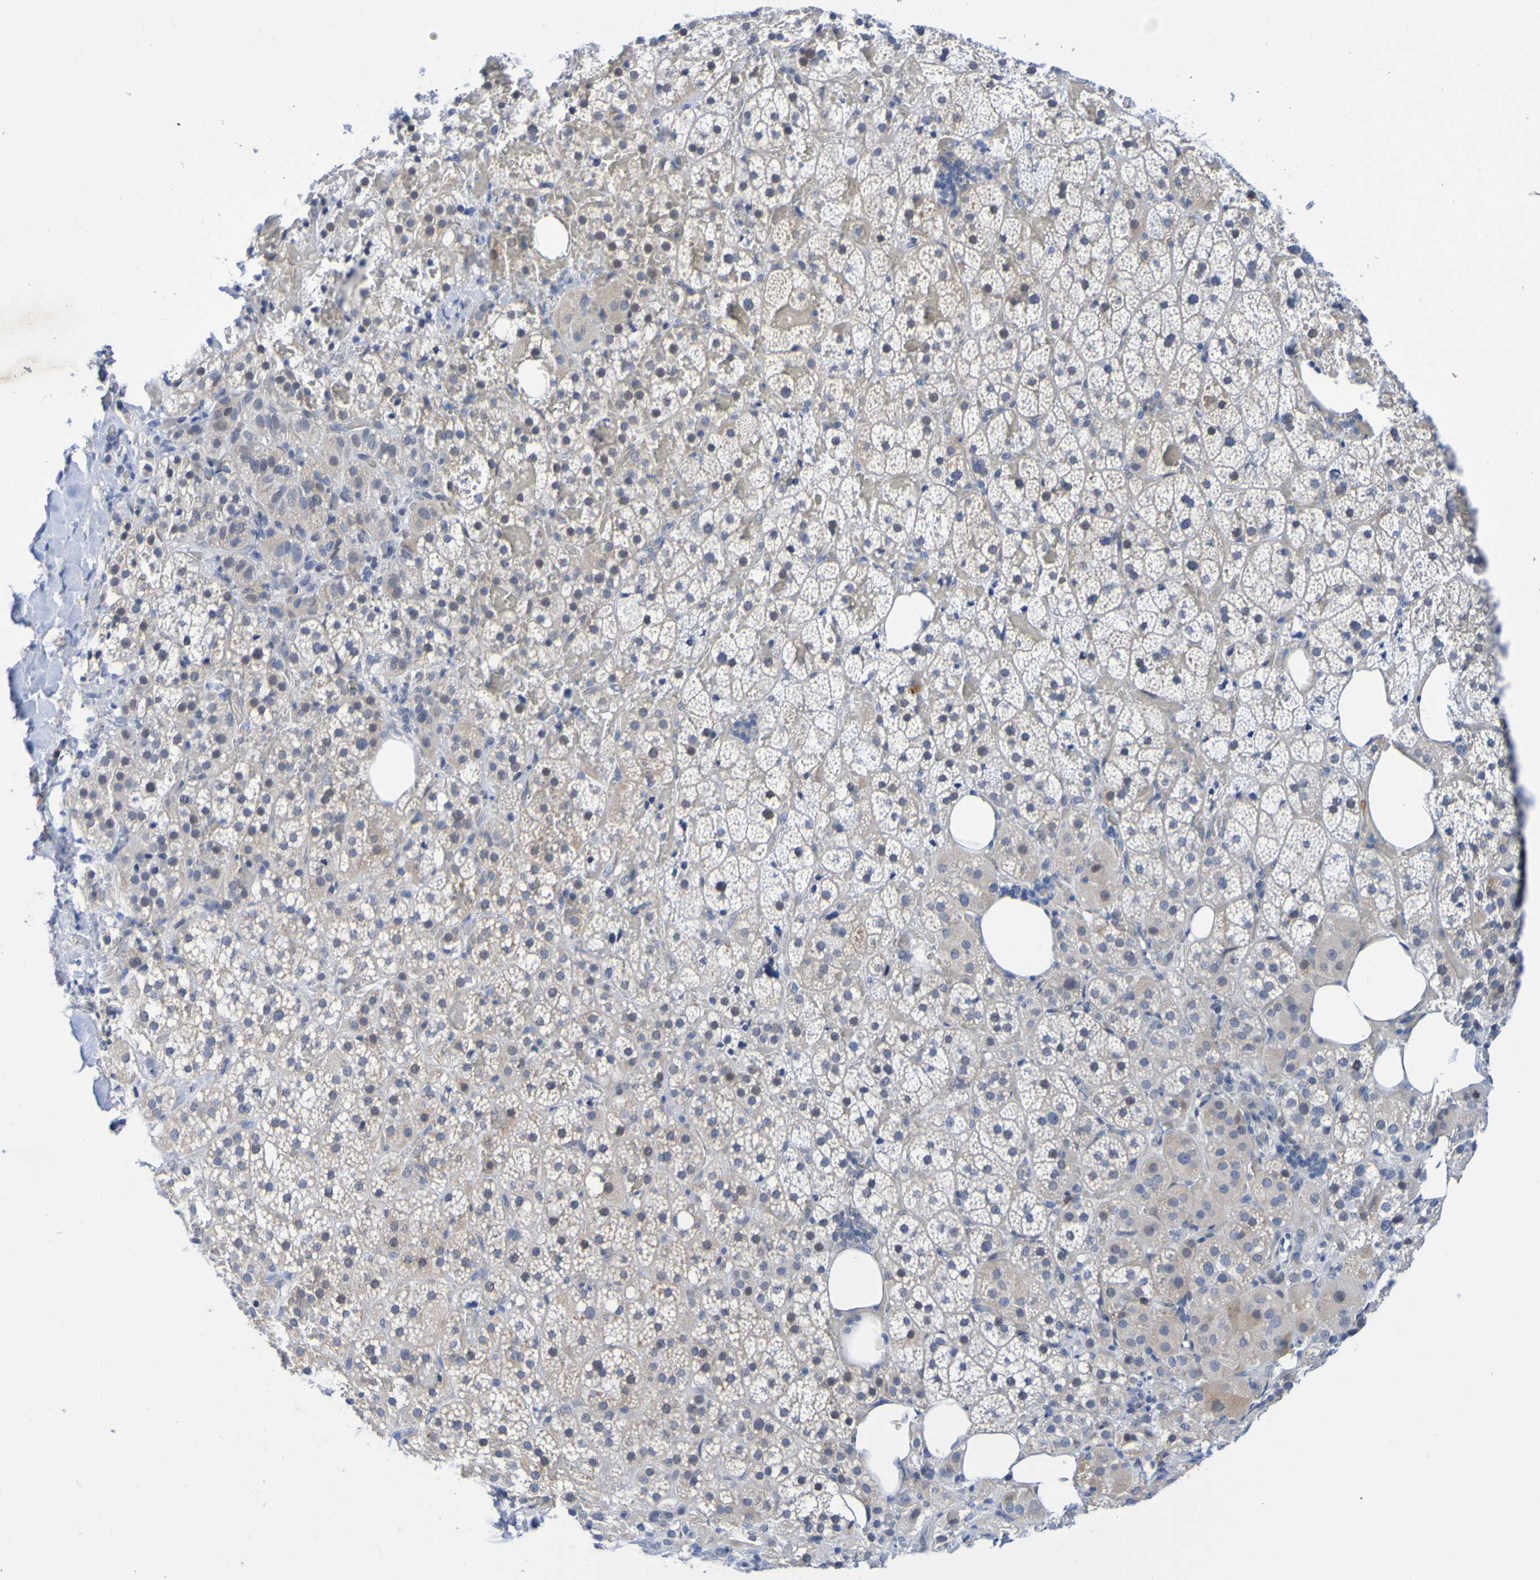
{"staining": {"intensity": "weak", "quantity": "25%-75%", "location": "cytoplasmic/membranous"}, "tissue": "adrenal gland", "cell_type": "Glandular cells", "image_type": "normal", "snomed": [{"axis": "morphology", "description": "Normal tissue, NOS"}, {"axis": "topography", "description": "Adrenal gland"}], "caption": "Brown immunohistochemical staining in benign adrenal gland exhibits weak cytoplasmic/membranous positivity in about 25%-75% of glandular cells. (DAB = brown stain, brightfield microscopy at high magnification).", "gene": "VMA21", "patient": {"sex": "female", "age": 59}}